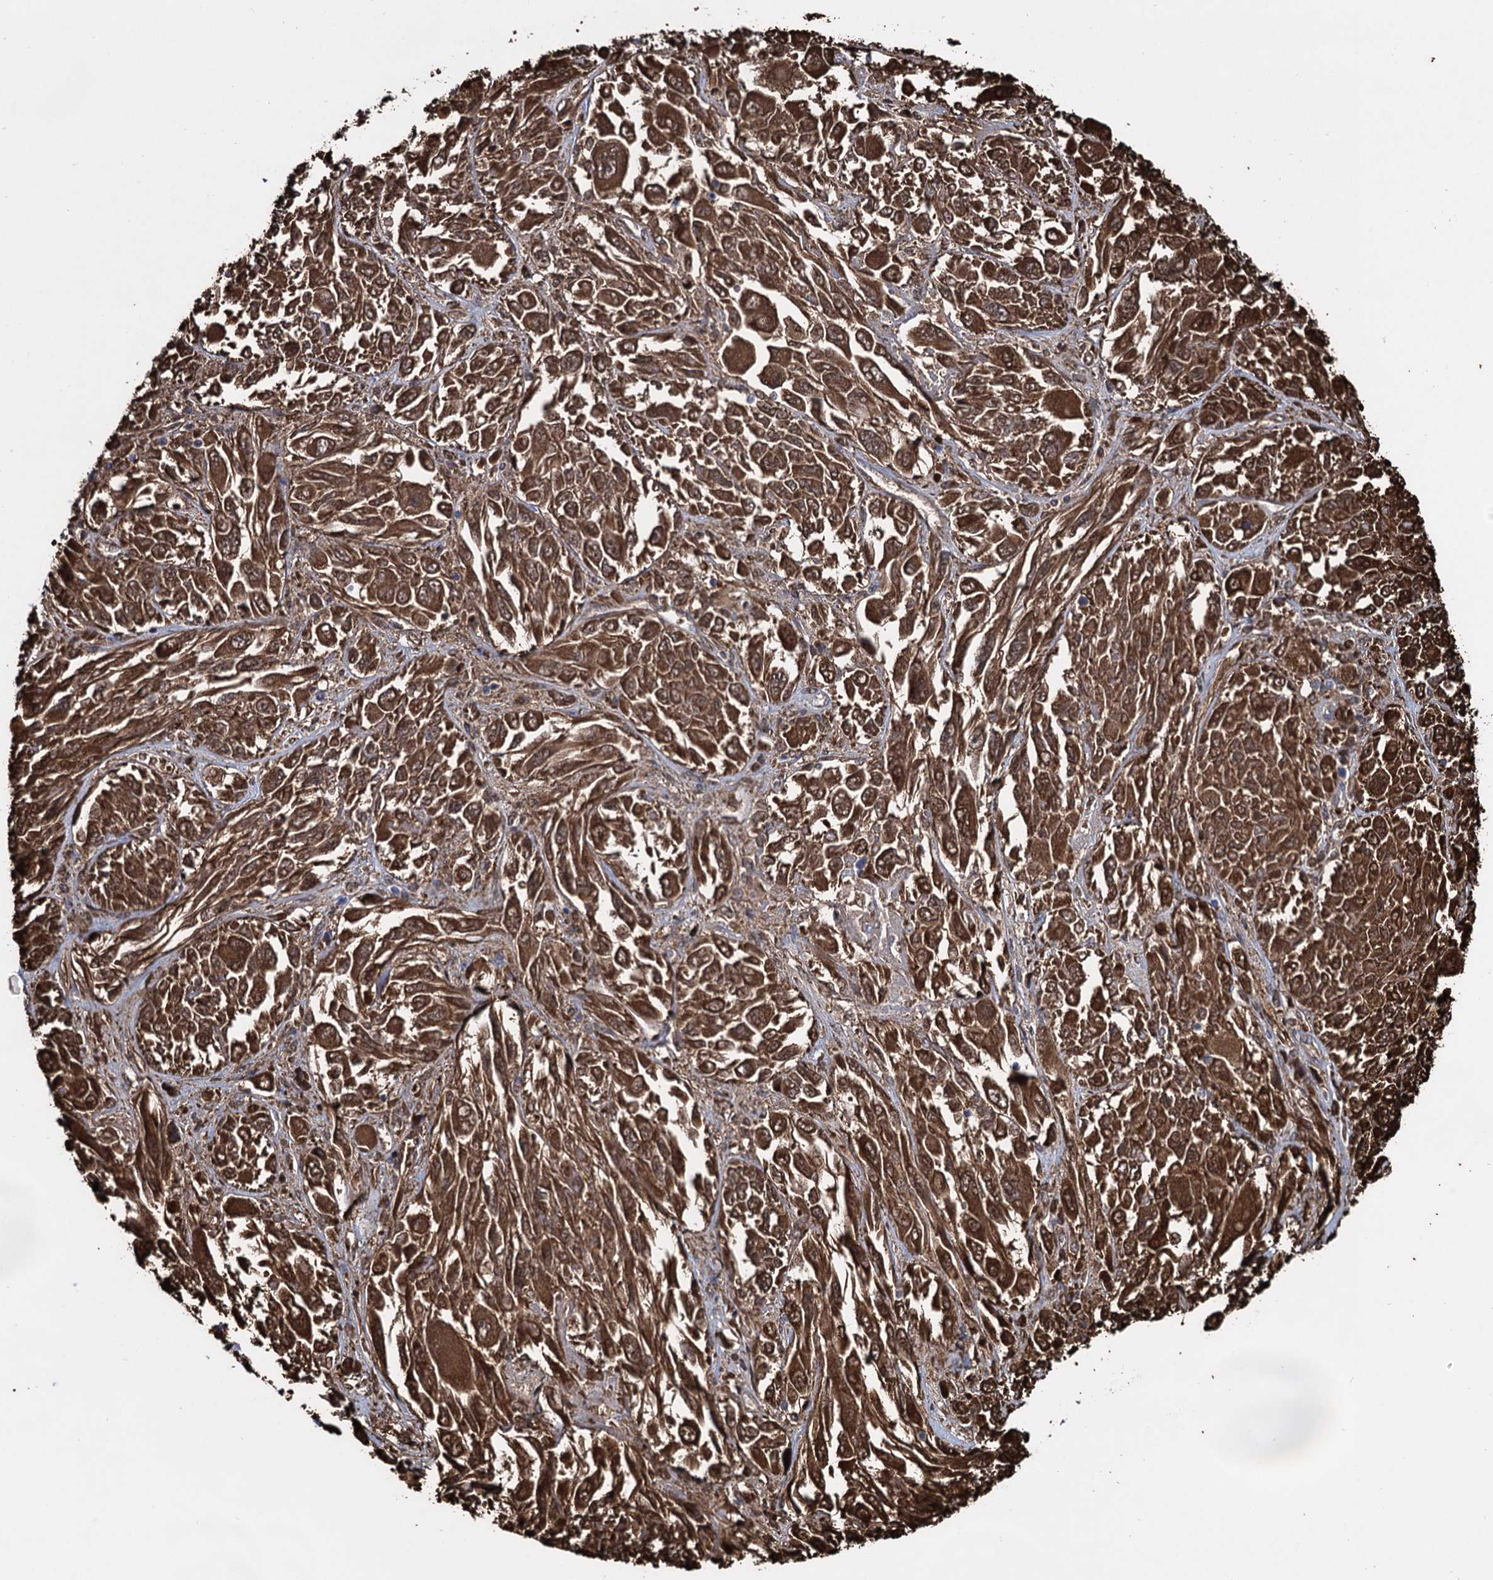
{"staining": {"intensity": "strong", "quantity": ">75%", "location": "cytoplasmic/membranous,nuclear"}, "tissue": "melanoma", "cell_type": "Tumor cells", "image_type": "cancer", "snomed": [{"axis": "morphology", "description": "Malignant melanoma, NOS"}, {"axis": "topography", "description": "Skin"}], "caption": "Human melanoma stained for a protein (brown) demonstrates strong cytoplasmic/membranous and nuclear positive staining in about >75% of tumor cells.", "gene": "FABP5", "patient": {"sex": "female", "age": 91}}